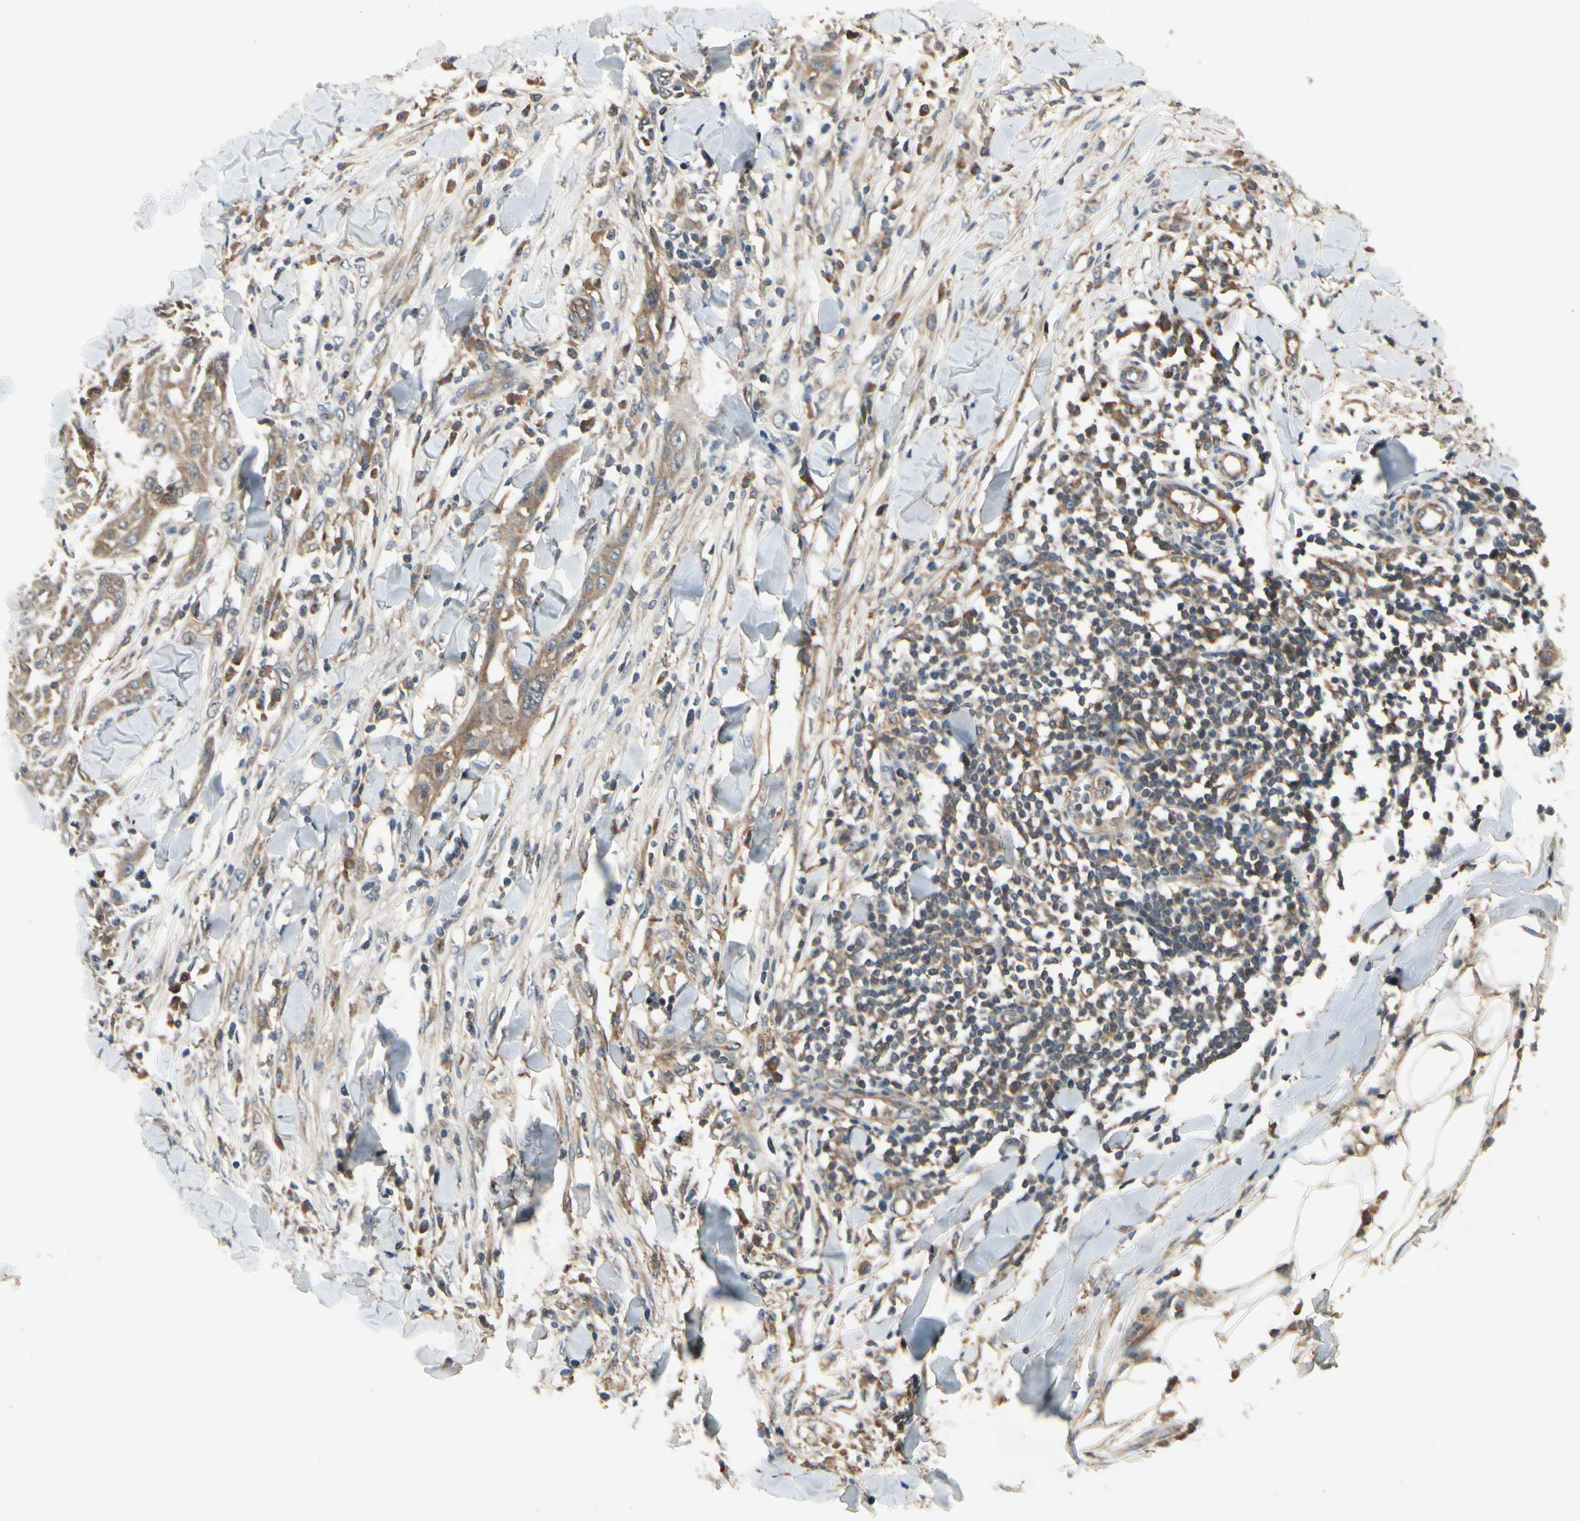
{"staining": {"intensity": "moderate", "quantity": ">75%", "location": "cytoplasmic/membranous"}, "tissue": "skin cancer", "cell_type": "Tumor cells", "image_type": "cancer", "snomed": [{"axis": "morphology", "description": "Squamous cell carcinoma, NOS"}, {"axis": "topography", "description": "Skin"}], "caption": "Human squamous cell carcinoma (skin) stained with a brown dye displays moderate cytoplasmic/membranous positive expression in approximately >75% of tumor cells.", "gene": "RNF14", "patient": {"sex": "male", "age": 24}}